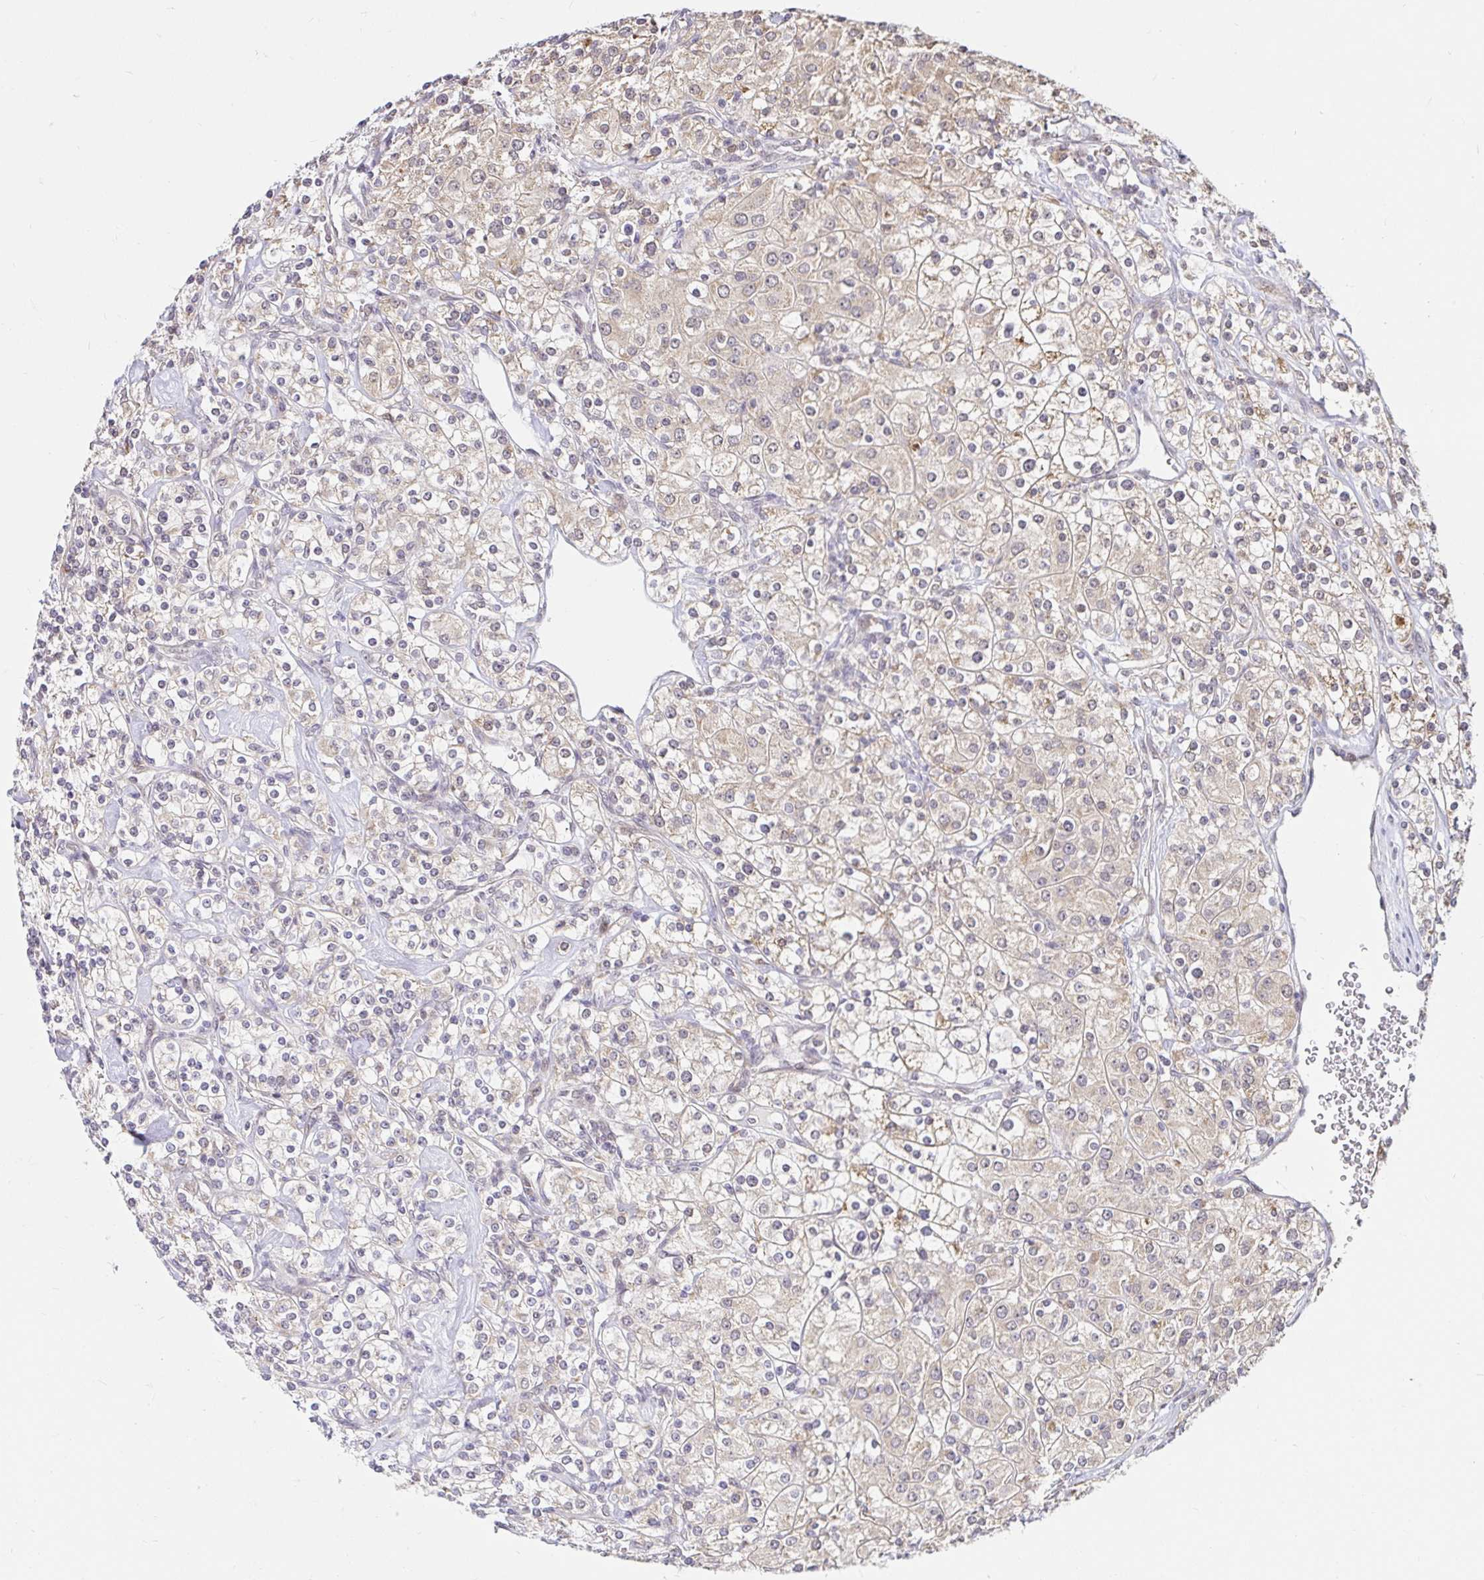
{"staining": {"intensity": "negative", "quantity": "none", "location": "none"}, "tissue": "renal cancer", "cell_type": "Tumor cells", "image_type": "cancer", "snomed": [{"axis": "morphology", "description": "Adenocarcinoma, NOS"}, {"axis": "topography", "description": "Kidney"}], "caption": "Immunohistochemistry (IHC) micrograph of neoplastic tissue: renal adenocarcinoma stained with DAB shows no significant protein staining in tumor cells. The staining is performed using DAB (3,3'-diaminobenzidine) brown chromogen with nuclei counter-stained in using hematoxylin.", "gene": "TIMM50", "patient": {"sex": "male", "age": 77}}